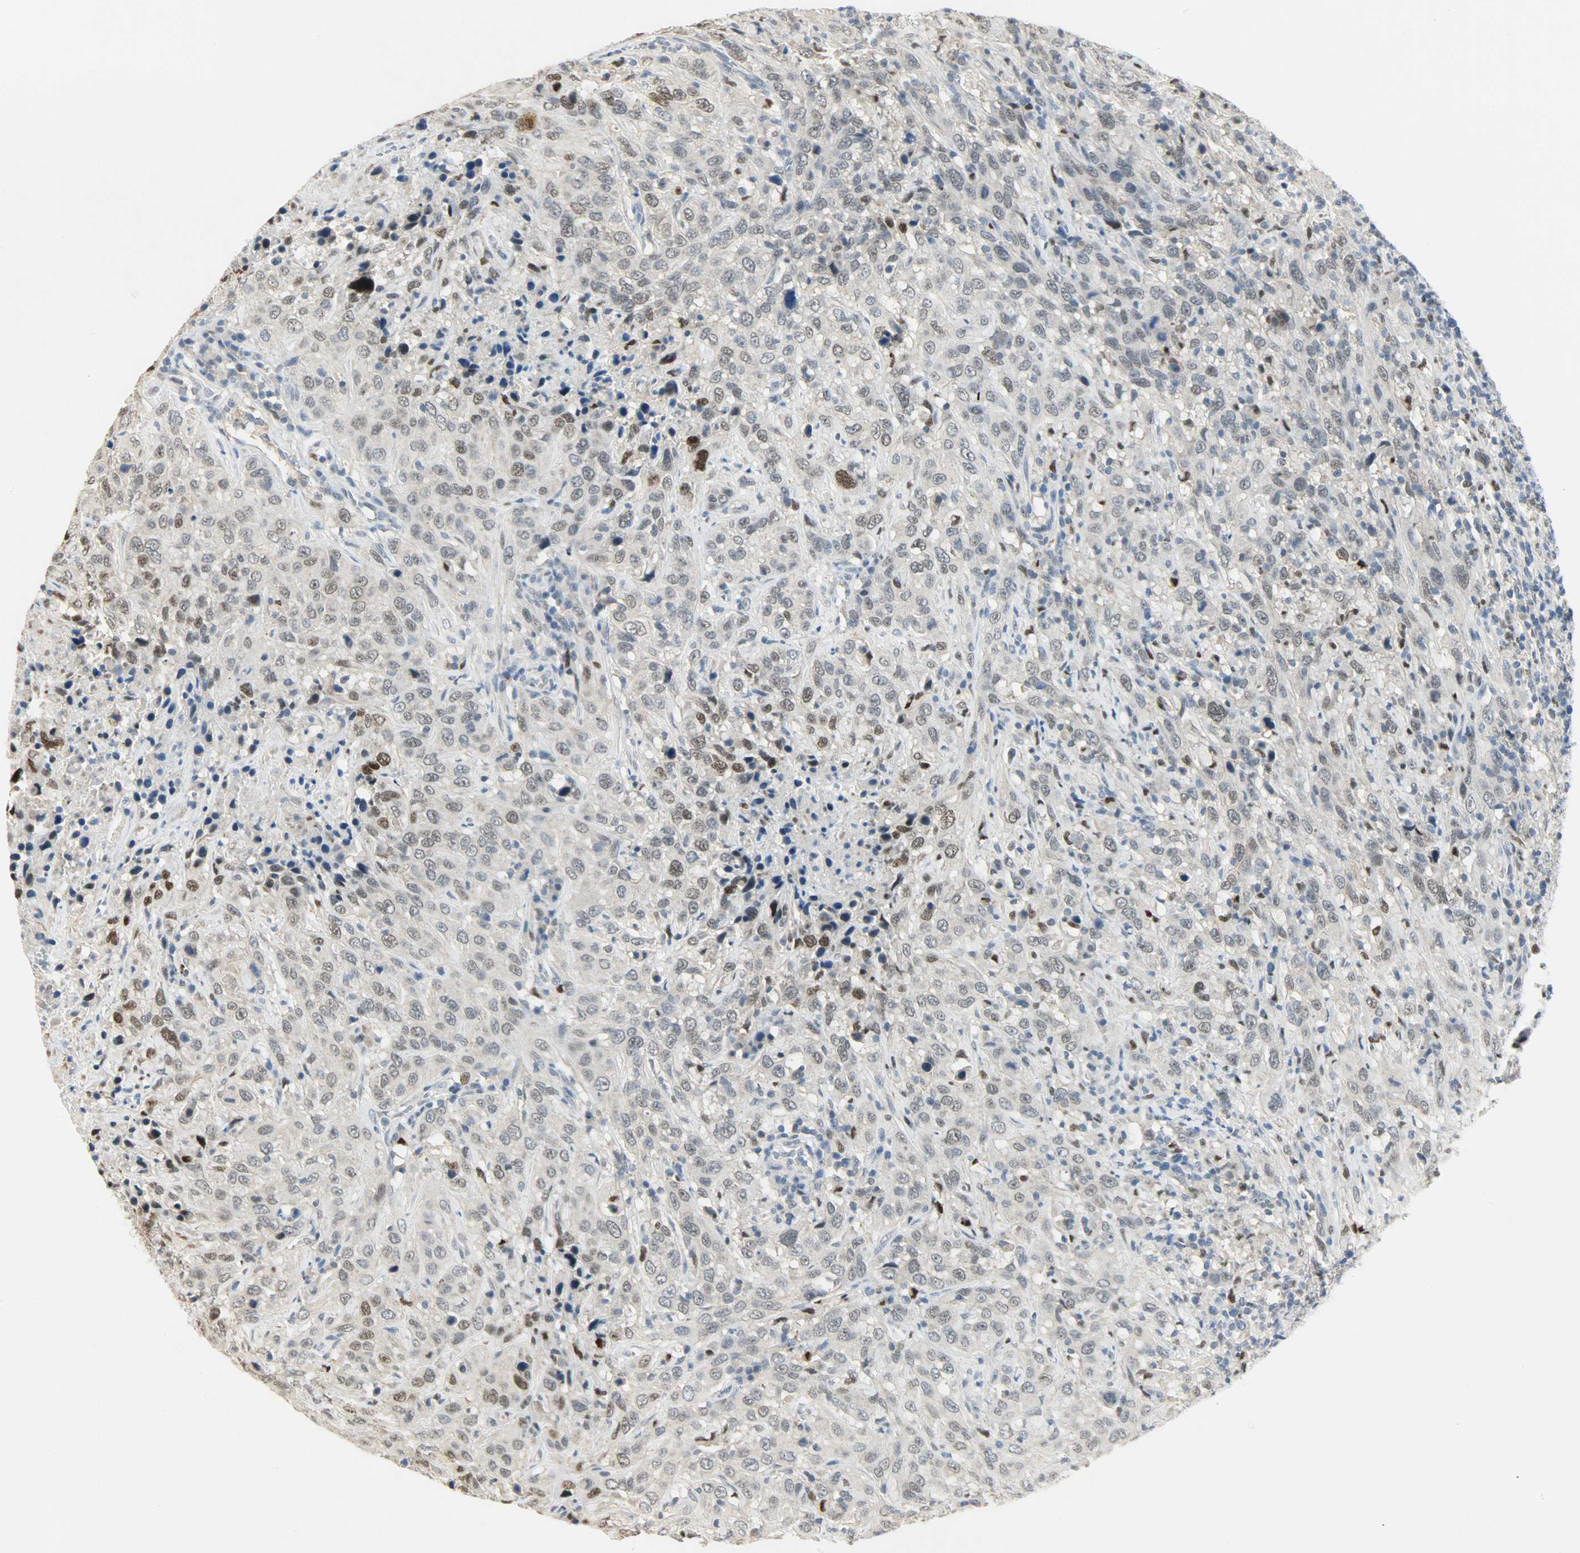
{"staining": {"intensity": "weak", "quantity": "25%-75%", "location": "nuclear"}, "tissue": "urothelial cancer", "cell_type": "Tumor cells", "image_type": "cancer", "snomed": [{"axis": "morphology", "description": "Urothelial carcinoma, High grade"}, {"axis": "topography", "description": "Urinary bladder"}], "caption": "High-grade urothelial carcinoma was stained to show a protein in brown. There is low levels of weak nuclear positivity in about 25%-75% of tumor cells.", "gene": "PPARG", "patient": {"sex": "male", "age": 61}}